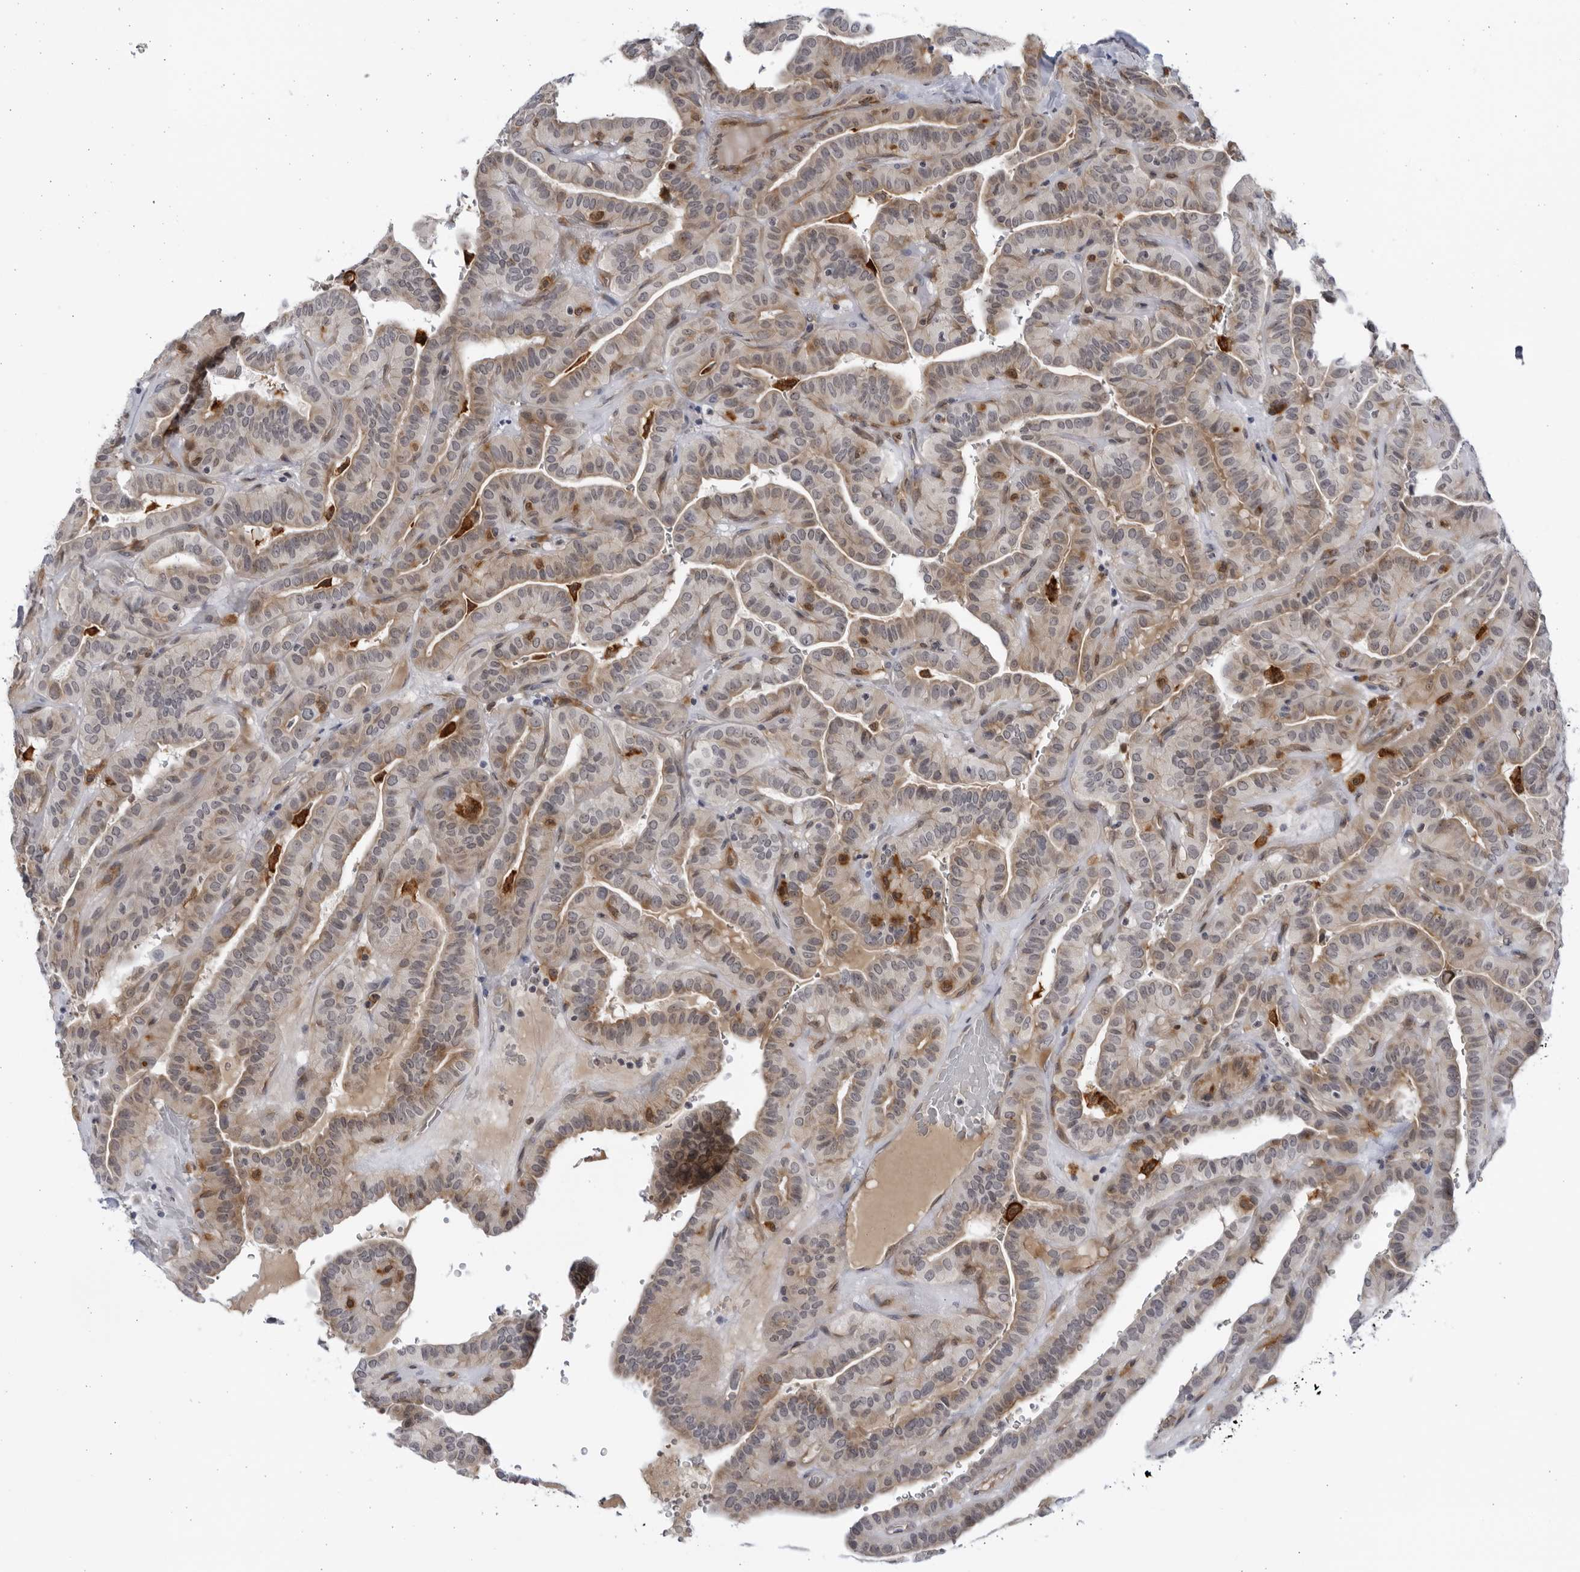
{"staining": {"intensity": "weak", "quantity": "25%-75%", "location": "cytoplasmic/membranous"}, "tissue": "thyroid cancer", "cell_type": "Tumor cells", "image_type": "cancer", "snomed": [{"axis": "morphology", "description": "Papillary adenocarcinoma, NOS"}, {"axis": "topography", "description": "Thyroid gland"}], "caption": "Thyroid papillary adenocarcinoma stained with IHC shows weak cytoplasmic/membranous expression in approximately 25%-75% of tumor cells.", "gene": "BMP2K", "patient": {"sex": "male", "age": 77}}